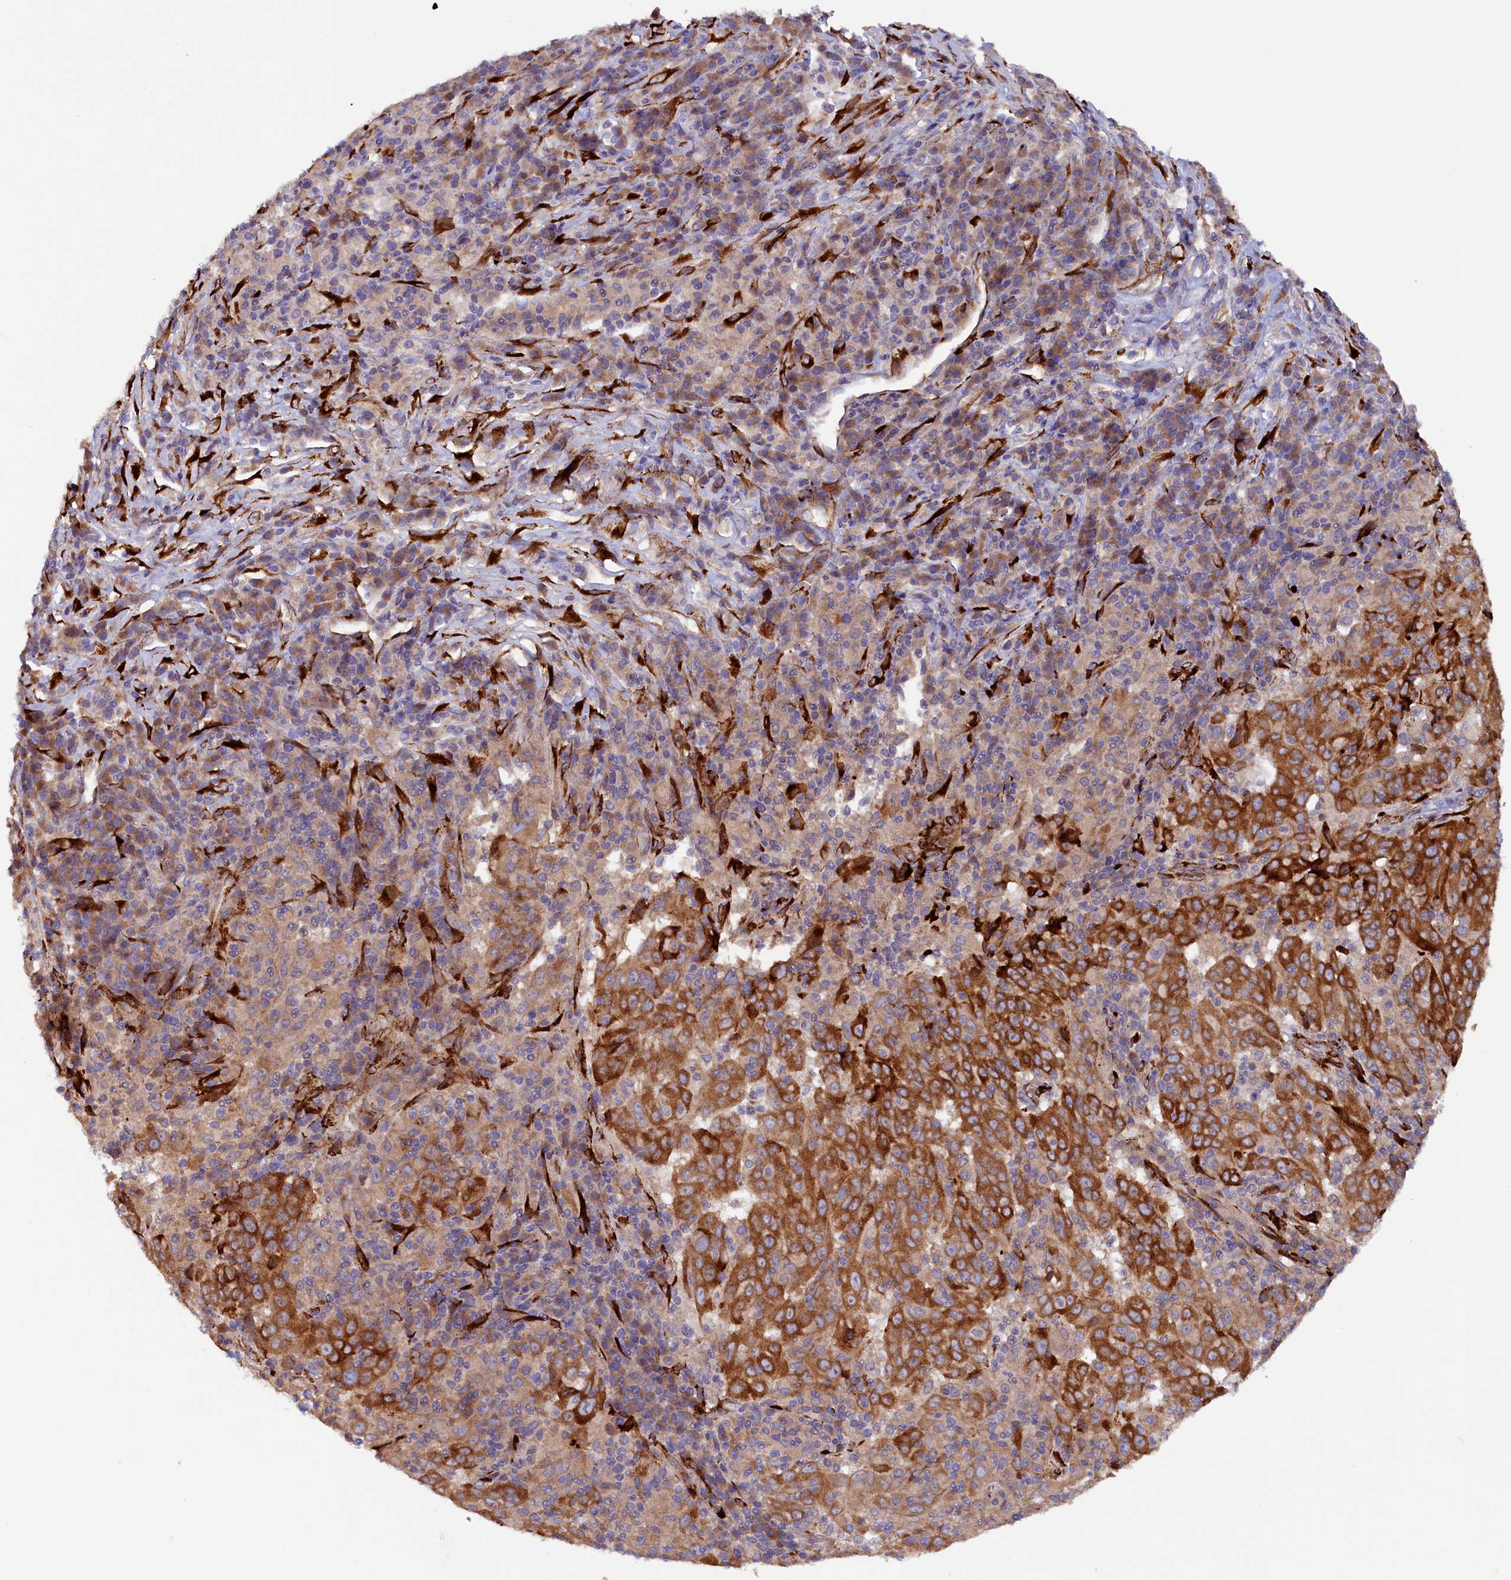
{"staining": {"intensity": "strong", "quantity": "25%-75%", "location": "cytoplasmic/membranous,nuclear"}, "tissue": "pancreatic cancer", "cell_type": "Tumor cells", "image_type": "cancer", "snomed": [{"axis": "morphology", "description": "Adenocarcinoma, NOS"}, {"axis": "topography", "description": "Pancreas"}], "caption": "Human pancreatic cancer stained for a protein (brown) demonstrates strong cytoplasmic/membranous and nuclear positive positivity in about 25%-75% of tumor cells.", "gene": "ARRDC4", "patient": {"sex": "male", "age": 63}}